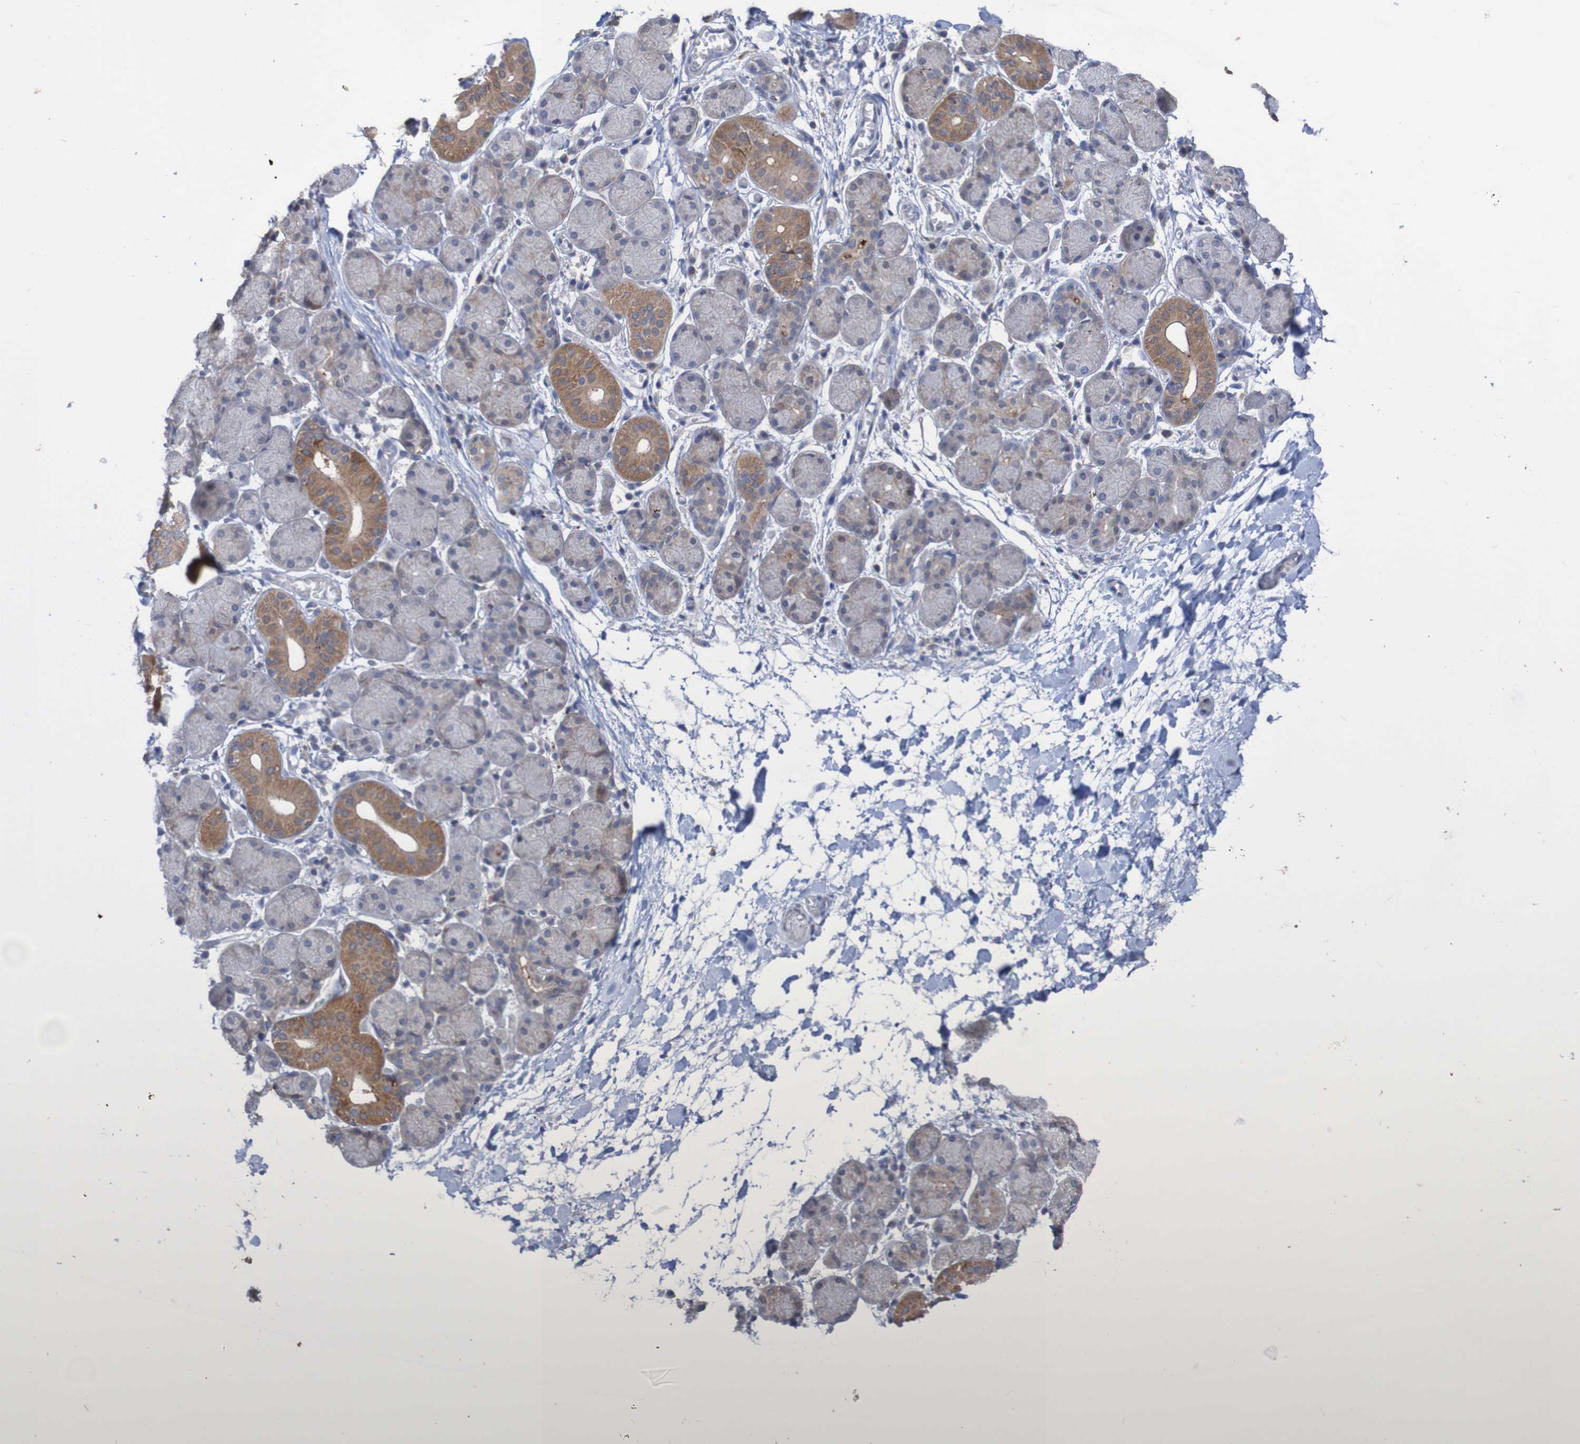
{"staining": {"intensity": "moderate", "quantity": "25%-75%", "location": "cytoplasmic/membranous"}, "tissue": "salivary gland", "cell_type": "Glandular cells", "image_type": "normal", "snomed": [{"axis": "morphology", "description": "Normal tissue, NOS"}, {"axis": "topography", "description": "Salivary gland"}], "caption": "Immunohistochemistry (DAB (3,3'-diaminobenzidine)) staining of benign salivary gland shows moderate cytoplasmic/membranous protein staining in approximately 25%-75% of glandular cells.", "gene": "C3orf18", "patient": {"sex": "female", "age": 24}}